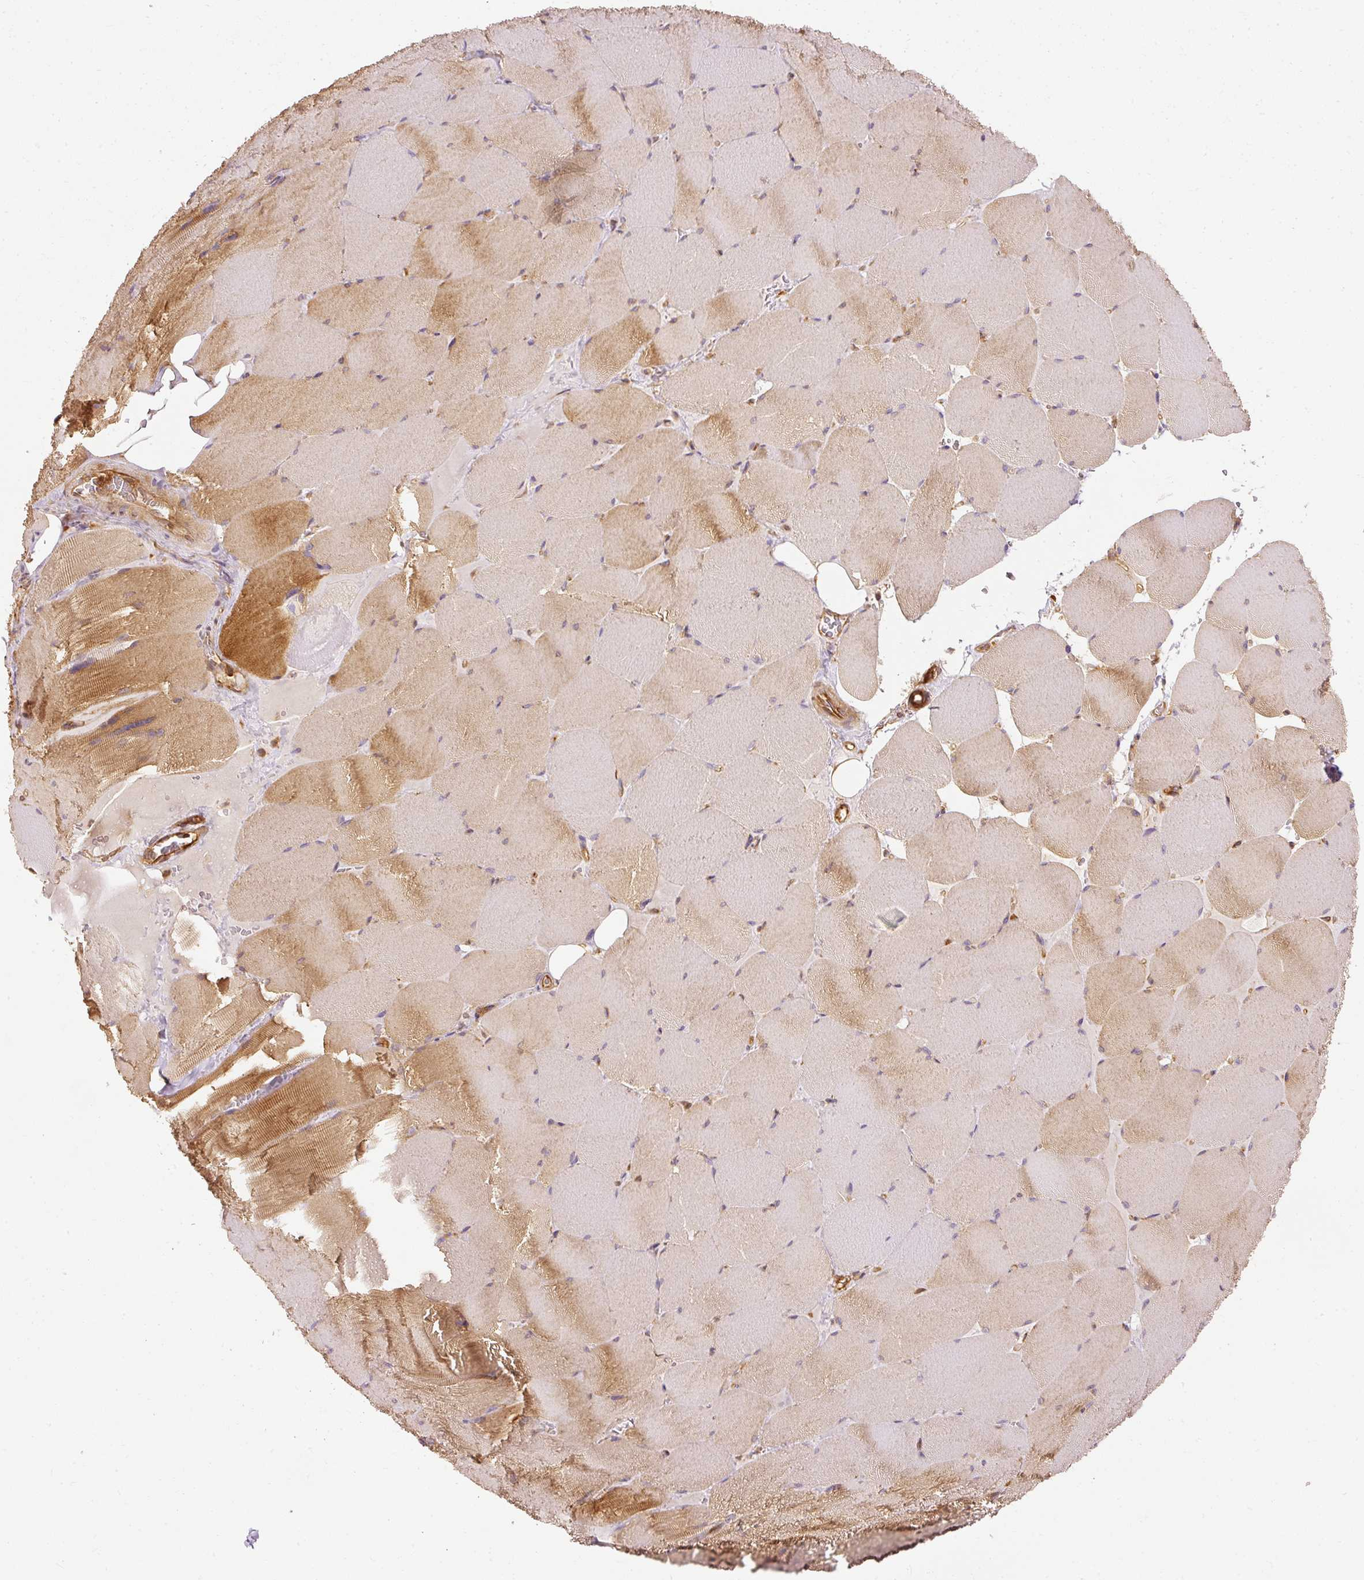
{"staining": {"intensity": "moderate", "quantity": "25%-75%", "location": "cytoplasmic/membranous"}, "tissue": "skeletal muscle", "cell_type": "Myocytes", "image_type": "normal", "snomed": [{"axis": "morphology", "description": "Normal tissue, NOS"}, {"axis": "topography", "description": "Skeletal muscle"}, {"axis": "topography", "description": "Head-Neck"}], "caption": "The histopathology image shows staining of benign skeletal muscle, revealing moderate cytoplasmic/membranous protein positivity (brown color) within myocytes.", "gene": "ARMH3", "patient": {"sex": "male", "age": 66}}